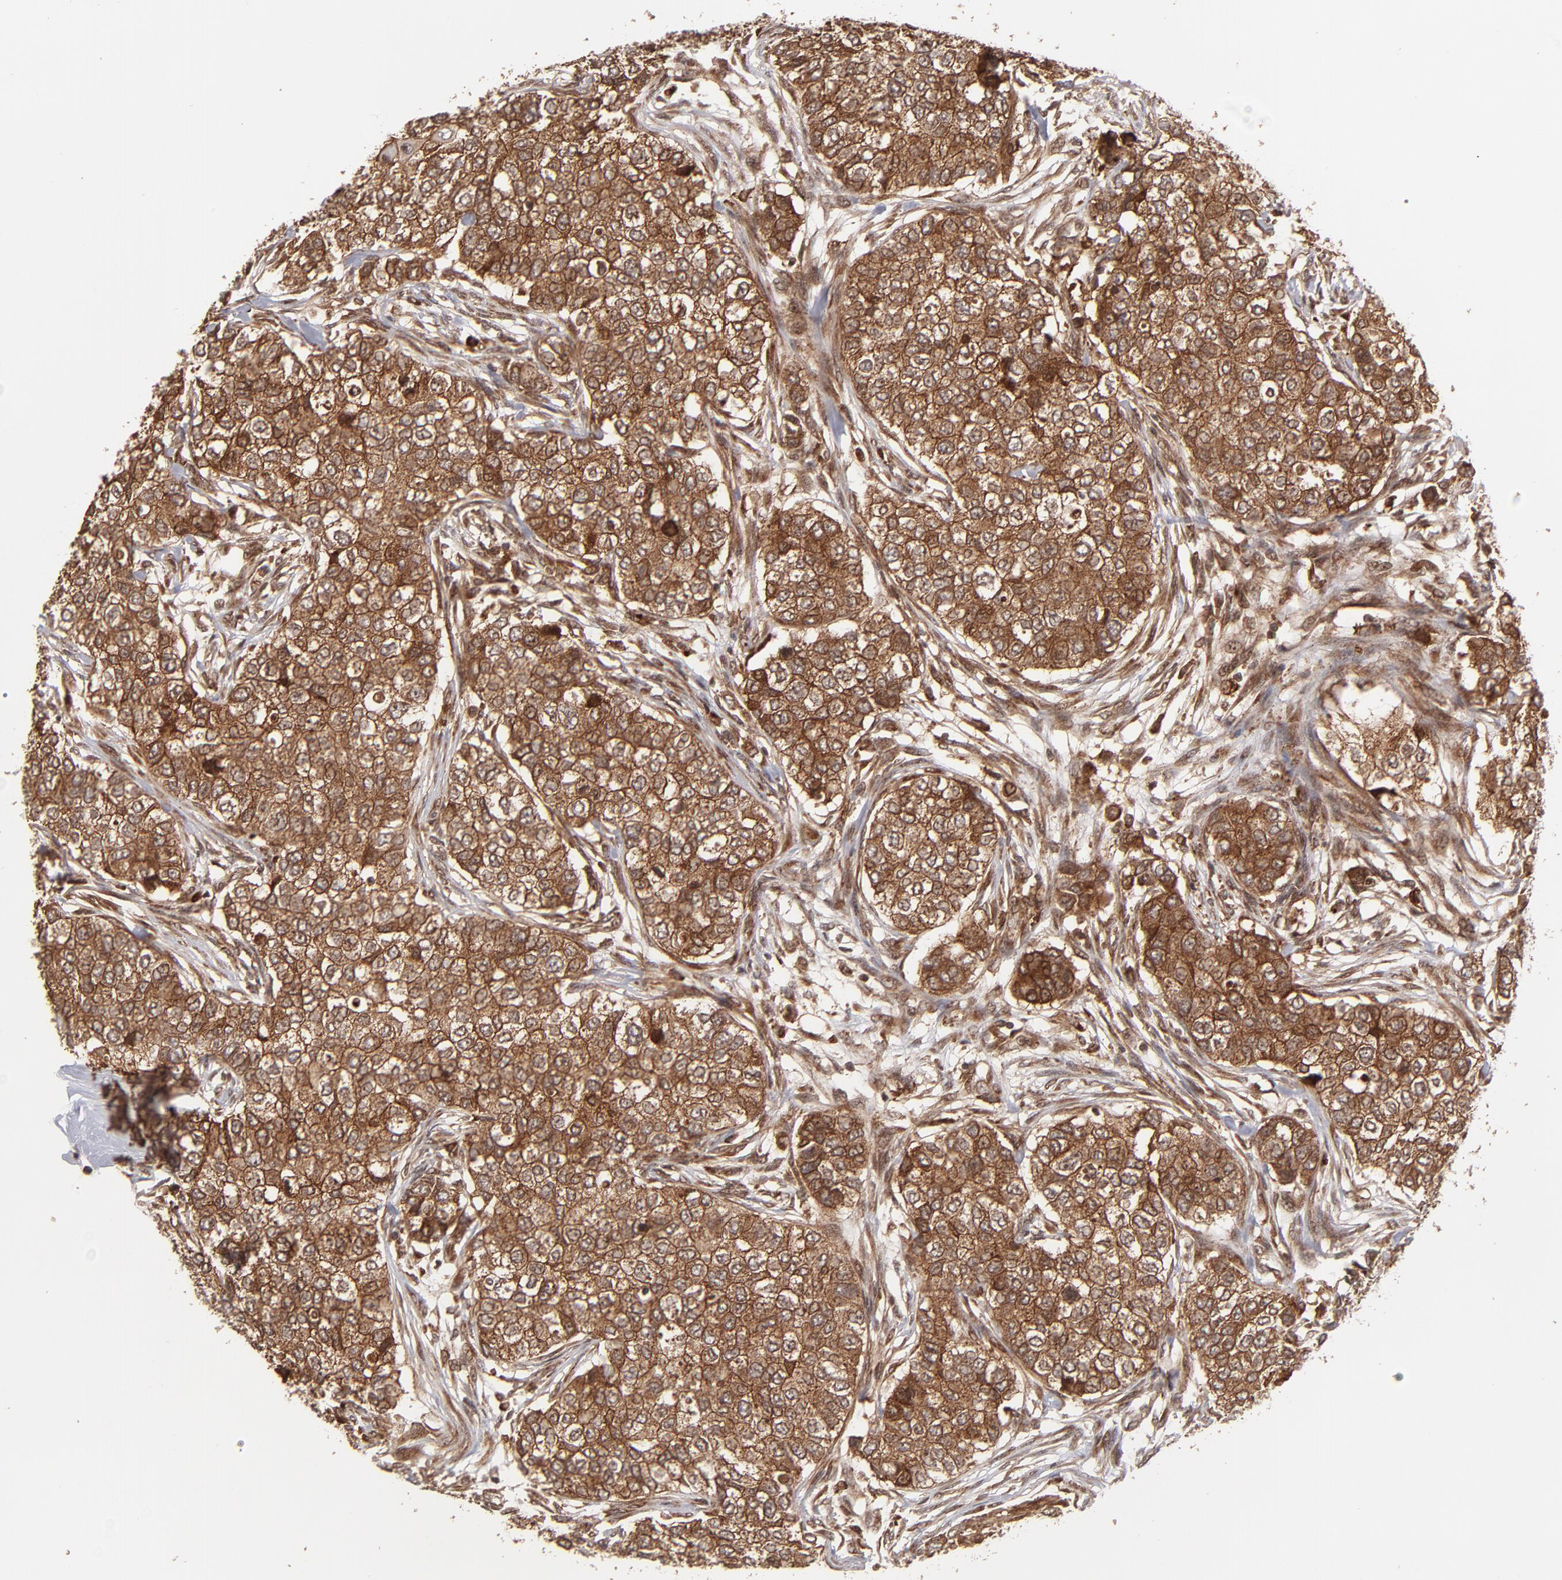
{"staining": {"intensity": "strong", "quantity": ">75%", "location": "cytoplasmic/membranous,nuclear"}, "tissue": "breast cancer", "cell_type": "Tumor cells", "image_type": "cancer", "snomed": [{"axis": "morphology", "description": "Normal tissue, NOS"}, {"axis": "morphology", "description": "Duct carcinoma"}, {"axis": "topography", "description": "Breast"}], "caption": "Protein expression analysis of breast cancer displays strong cytoplasmic/membranous and nuclear positivity in about >75% of tumor cells. The protein of interest is stained brown, and the nuclei are stained in blue (DAB (3,3'-diaminobenzidine) IHC with brightfield microscopy, high magnification).", "gene": "RGS6", "patient": {"sex": "female", "age": 49}}